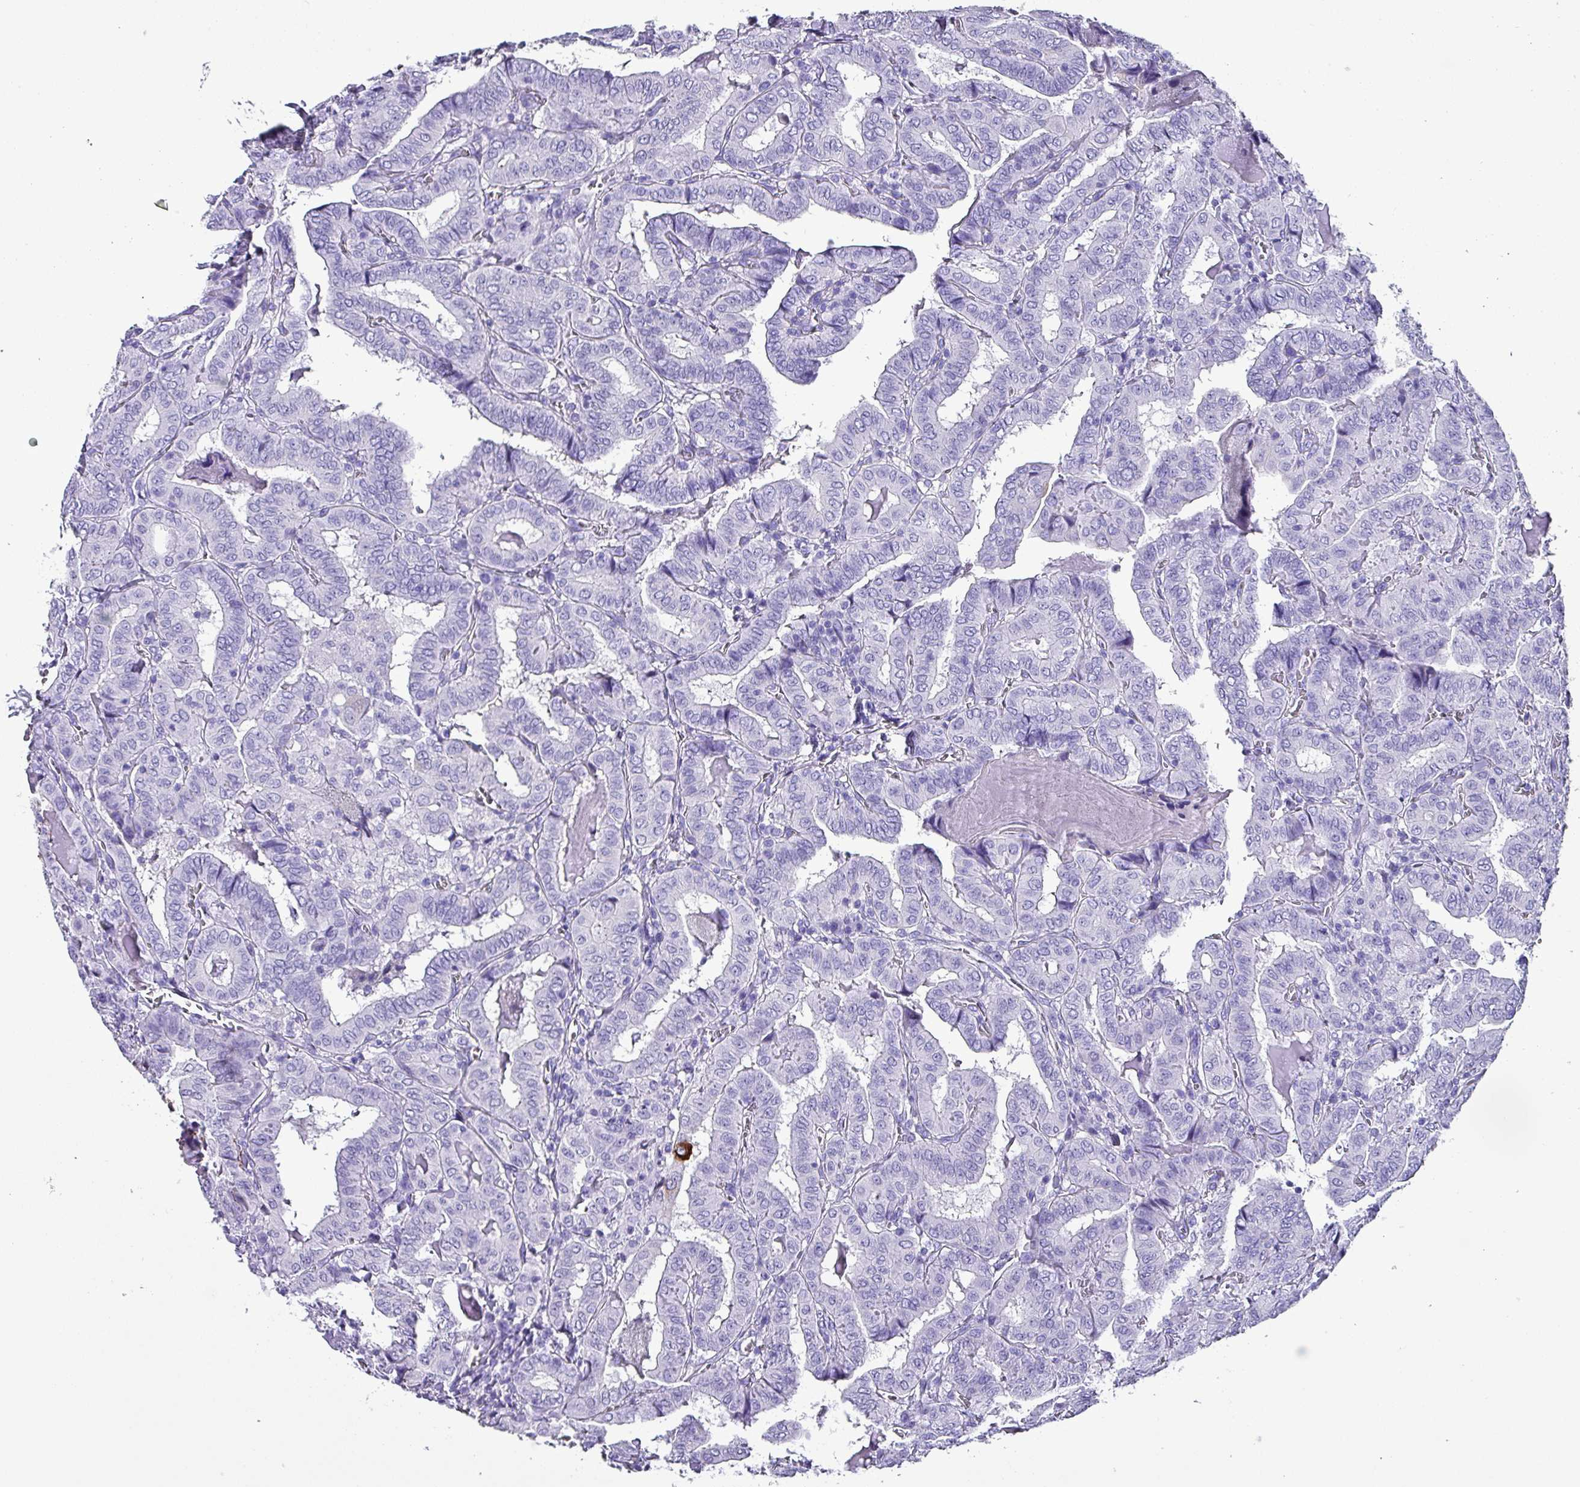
{"staining": {"intensity": "negative", "quantity": "none", "location": "none"}, "tissue": "thyroid cancer", "cell_type": "Tumor cells", "image_type": "cancer", "snomed": [{"axis": "morphology", "description": "Papillary adenocarcinoma, NOS"}, {"axis": "topography", "description": "Thyroid gland"}], "caption": "Immunohistochemistry histopathology image of neoplastic tissue: thyroid cancer (papillary adenocarcinoma) stained with DAB exhibits no significant protein staining in tumor cells.", "gene": "KRT6C", "patient": {"sex": "female", "age": 72}}